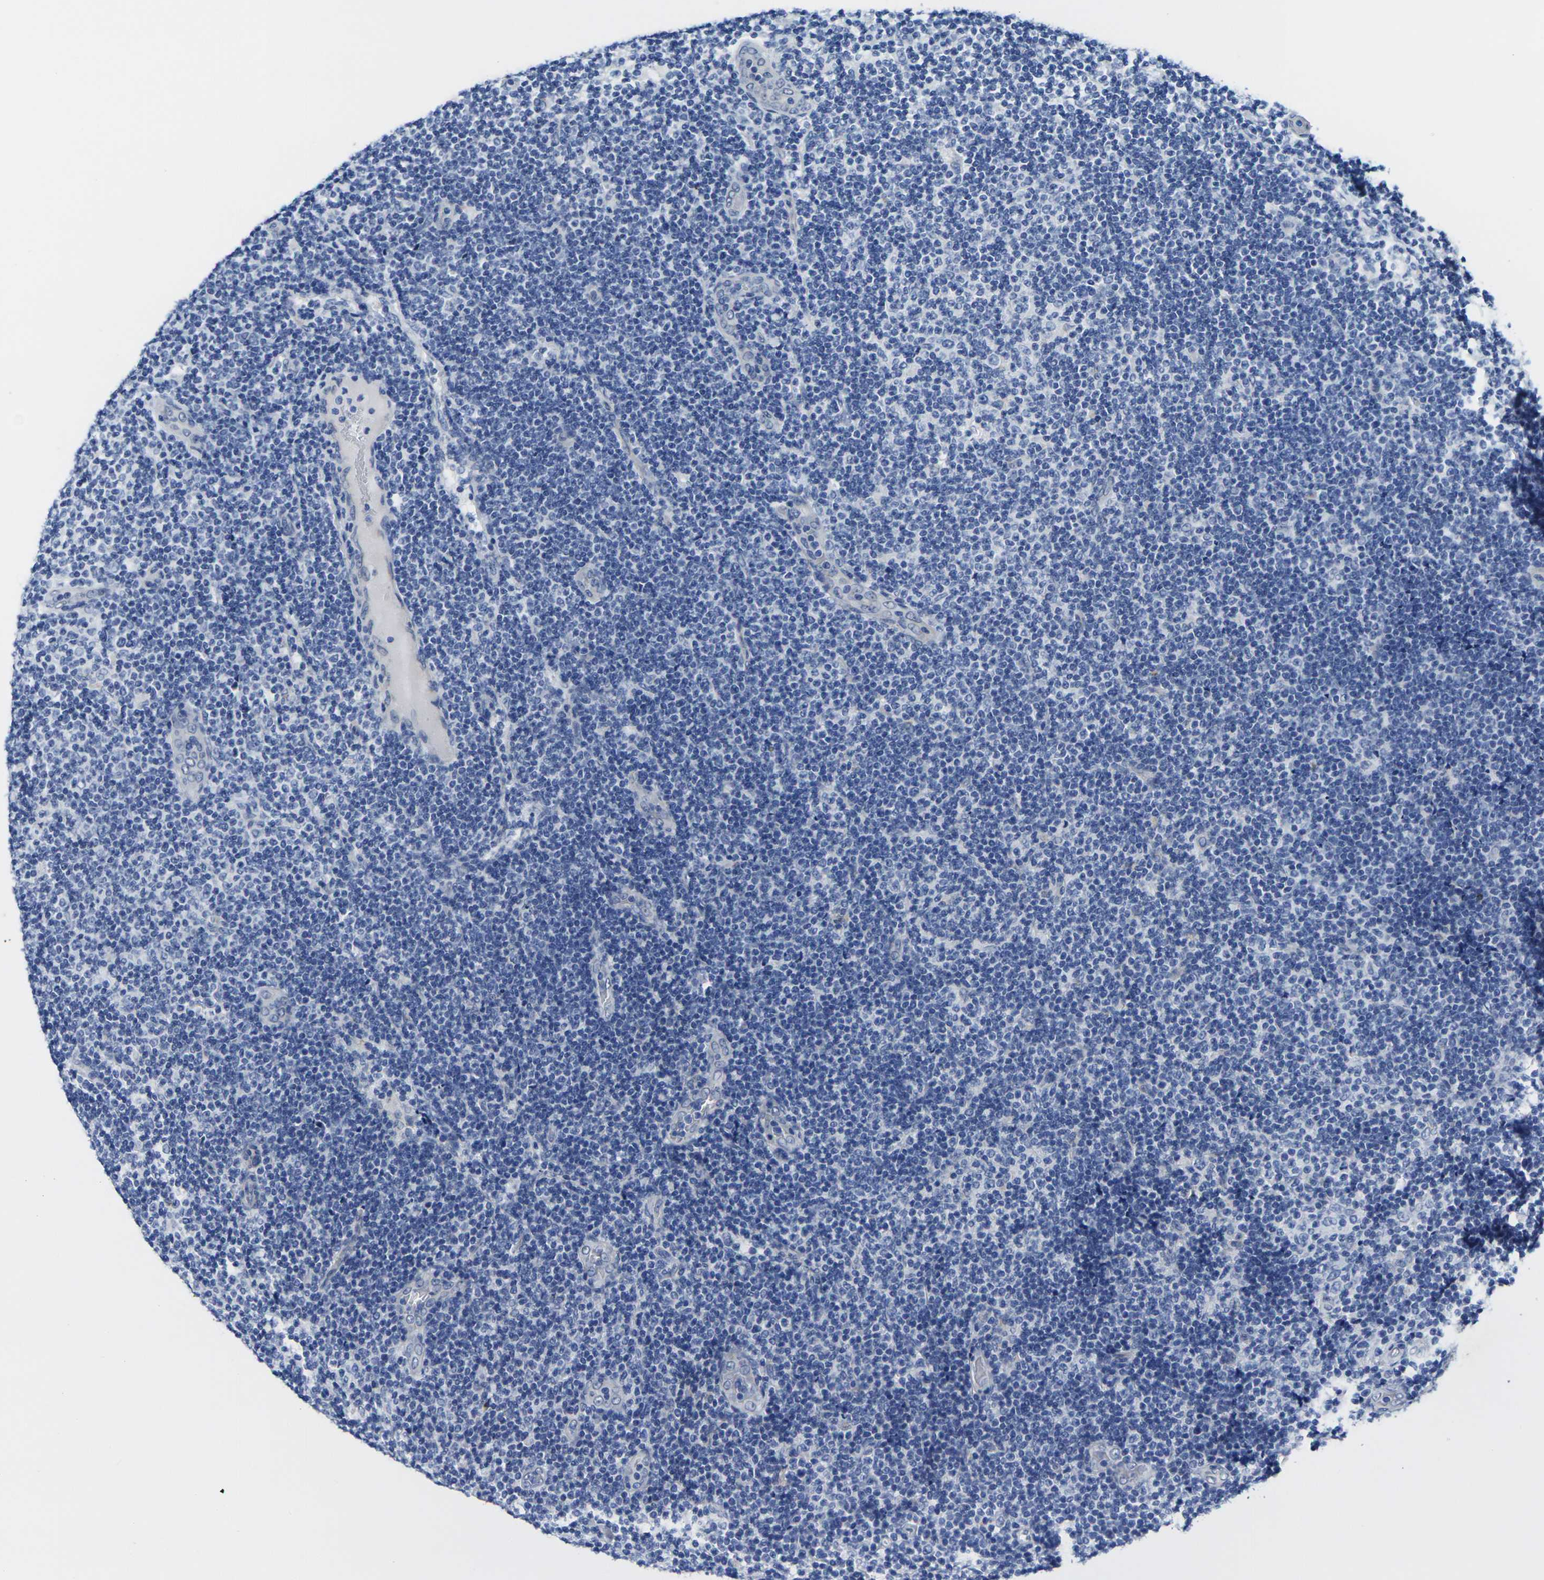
{"staining": {"intensity": "negative", "quantity": "none", "location": "none"}, "tissue": "lymphoma", "cell_type": "Tumor cells", "image_type": "cancer", "snomed": [{"axis": "morphology", "description": "Malignant lymphoma, non-Hodgkin's type, Low grade"}, {"axis": "topography", "description": "Lymph node"}], "caption": "This is a histopathology image of IHC staining of low-grade malignant lymphoma, non-Hodgkin's type, which shows no staining in tumor cells. The staining was performed using DAB to visualize the protein expression in brown, while the nuclei were stained in blue with hematoxylin (Magnification: 20x).", "gene": "CRK", "patient": {"sex": "male", "age": 83}}